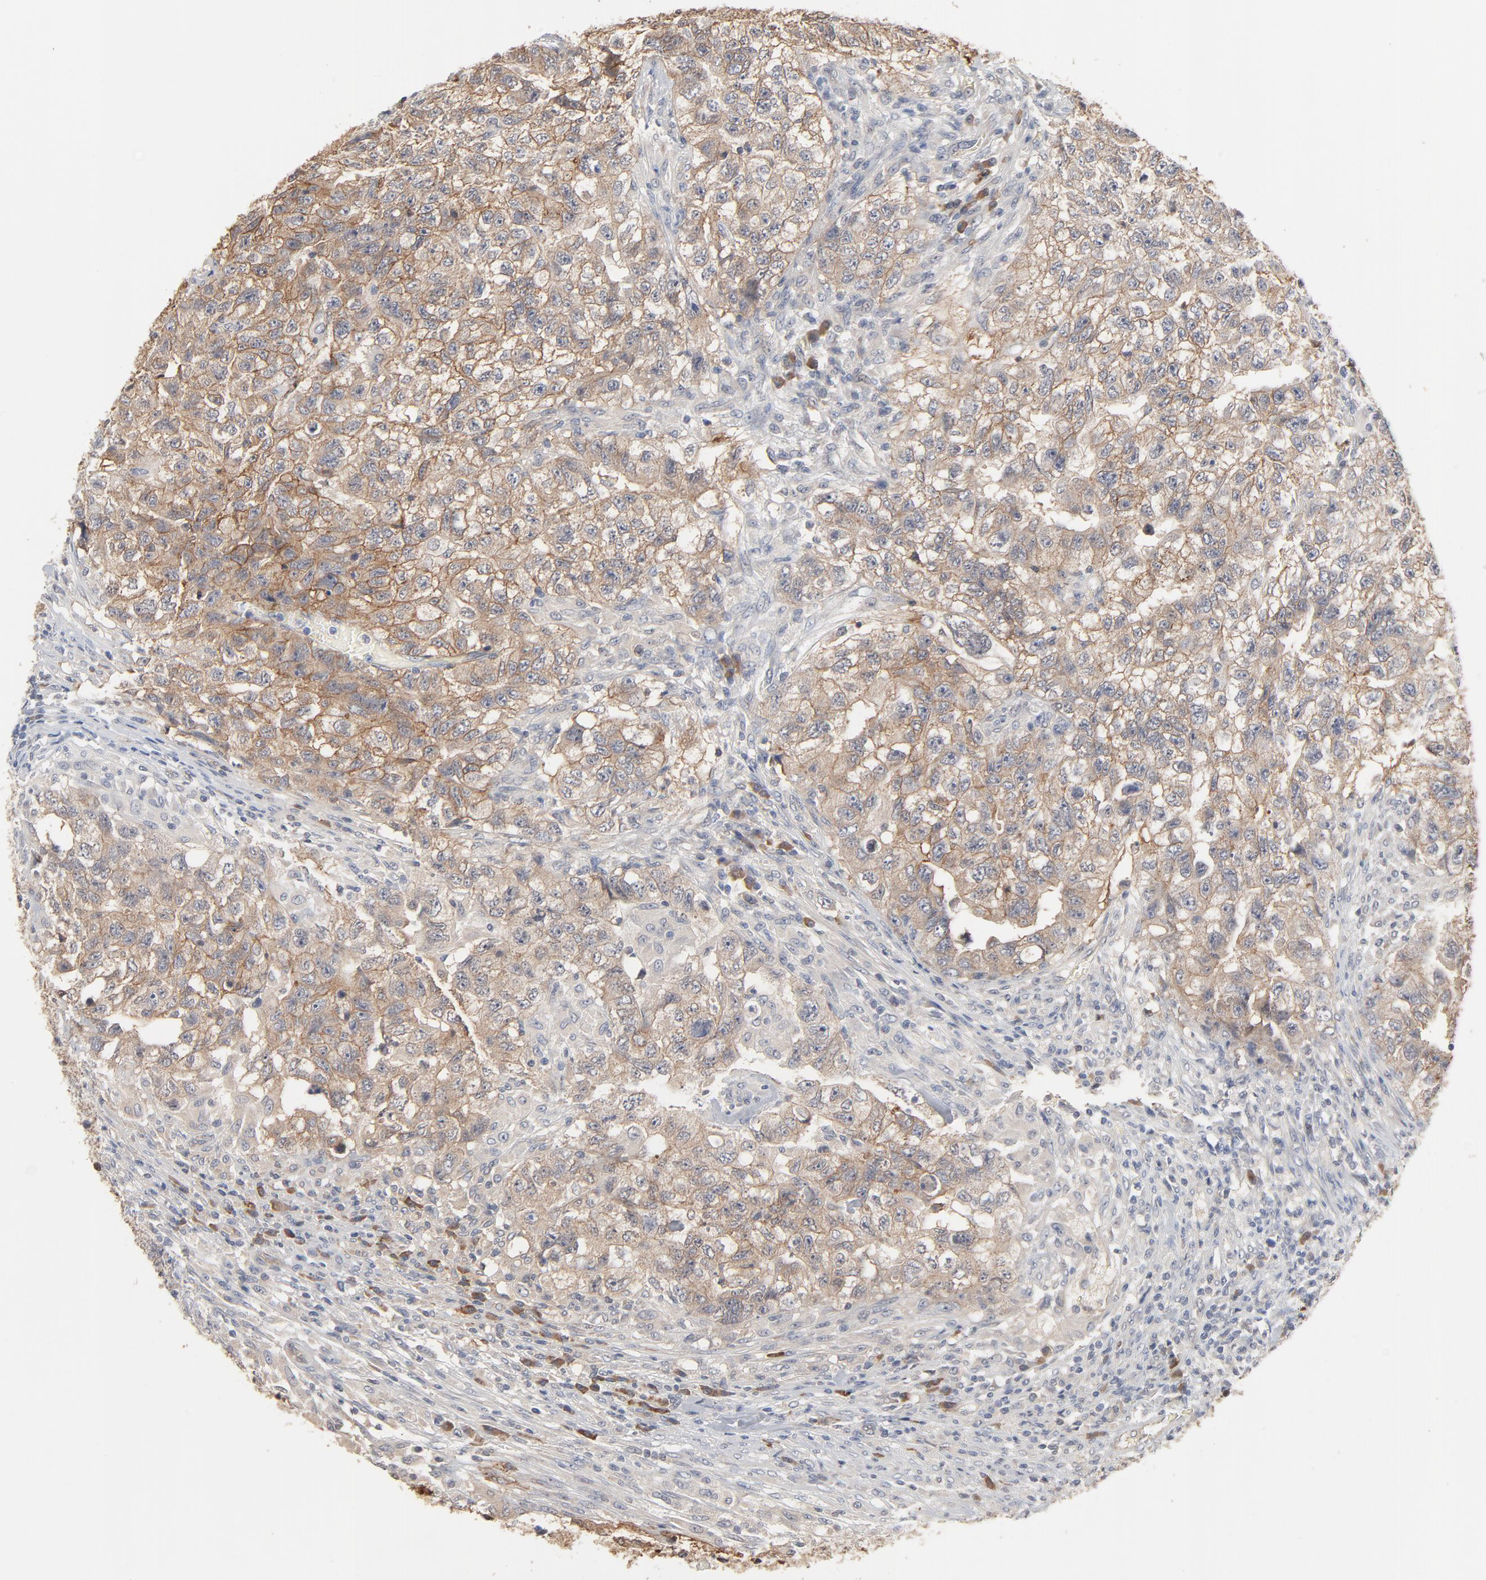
{"staining": {"intensity": "weak", "quantity": ">75%", "location": "cytoplasmic/membranous"}, "tissue": "testis cancer", "cell_type": "Tumor cells", "image_type": "cancer", "snomed": [{"axis": "morphology", "description": "Carcinoma, Embryonal, NOS"}, {"axis": "topography", "description": "Testis"}], "caption": "Immunohistochemistry (DAB (3,3'-diaminobenzidine)) staining of testis embryonal carcinoma exhibits weak cytoplasmic/membranous protein expression in approximately >75% of tumor cells.", "gene": "EPCAM", "patient": {"sex": "male", "age": 21}}